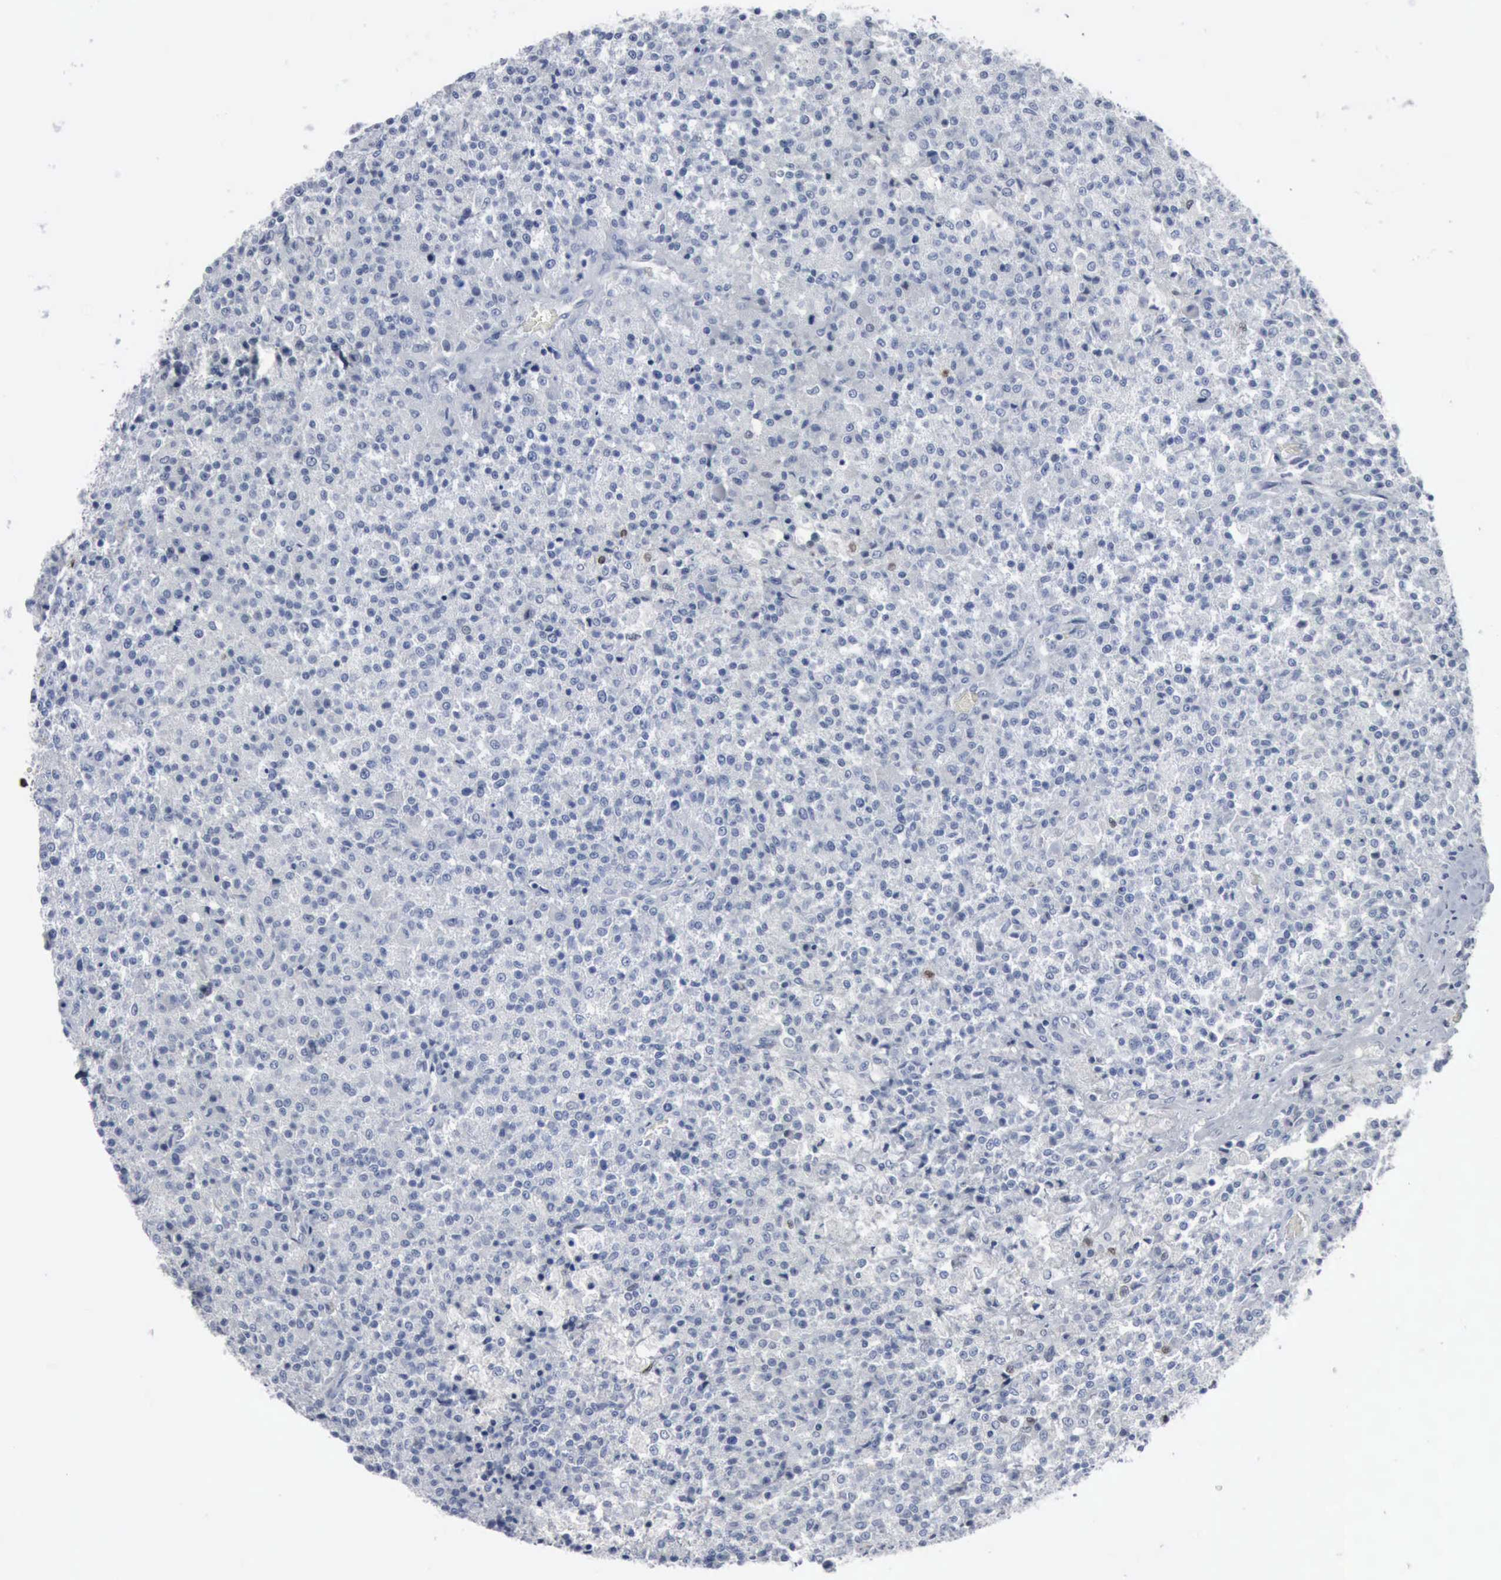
{"staining": {"intensity": "negative", "quantity": "none", "location": "none"}, "tissue": "testis cancer", "cell_type": "Tumor cells", "image_type": "cancer", "snomed": [{"axis": "morphology", "description": "Seminoma, NOS"}, {"axis": "topography", "description": "Testis"}], "caption": "DAB immunohistochemical staining of seminoma (testis) demonstrates no significant expression in tumor cells.", "gene": "FGF2", "patient": {"sex": "male", "age": 59}}